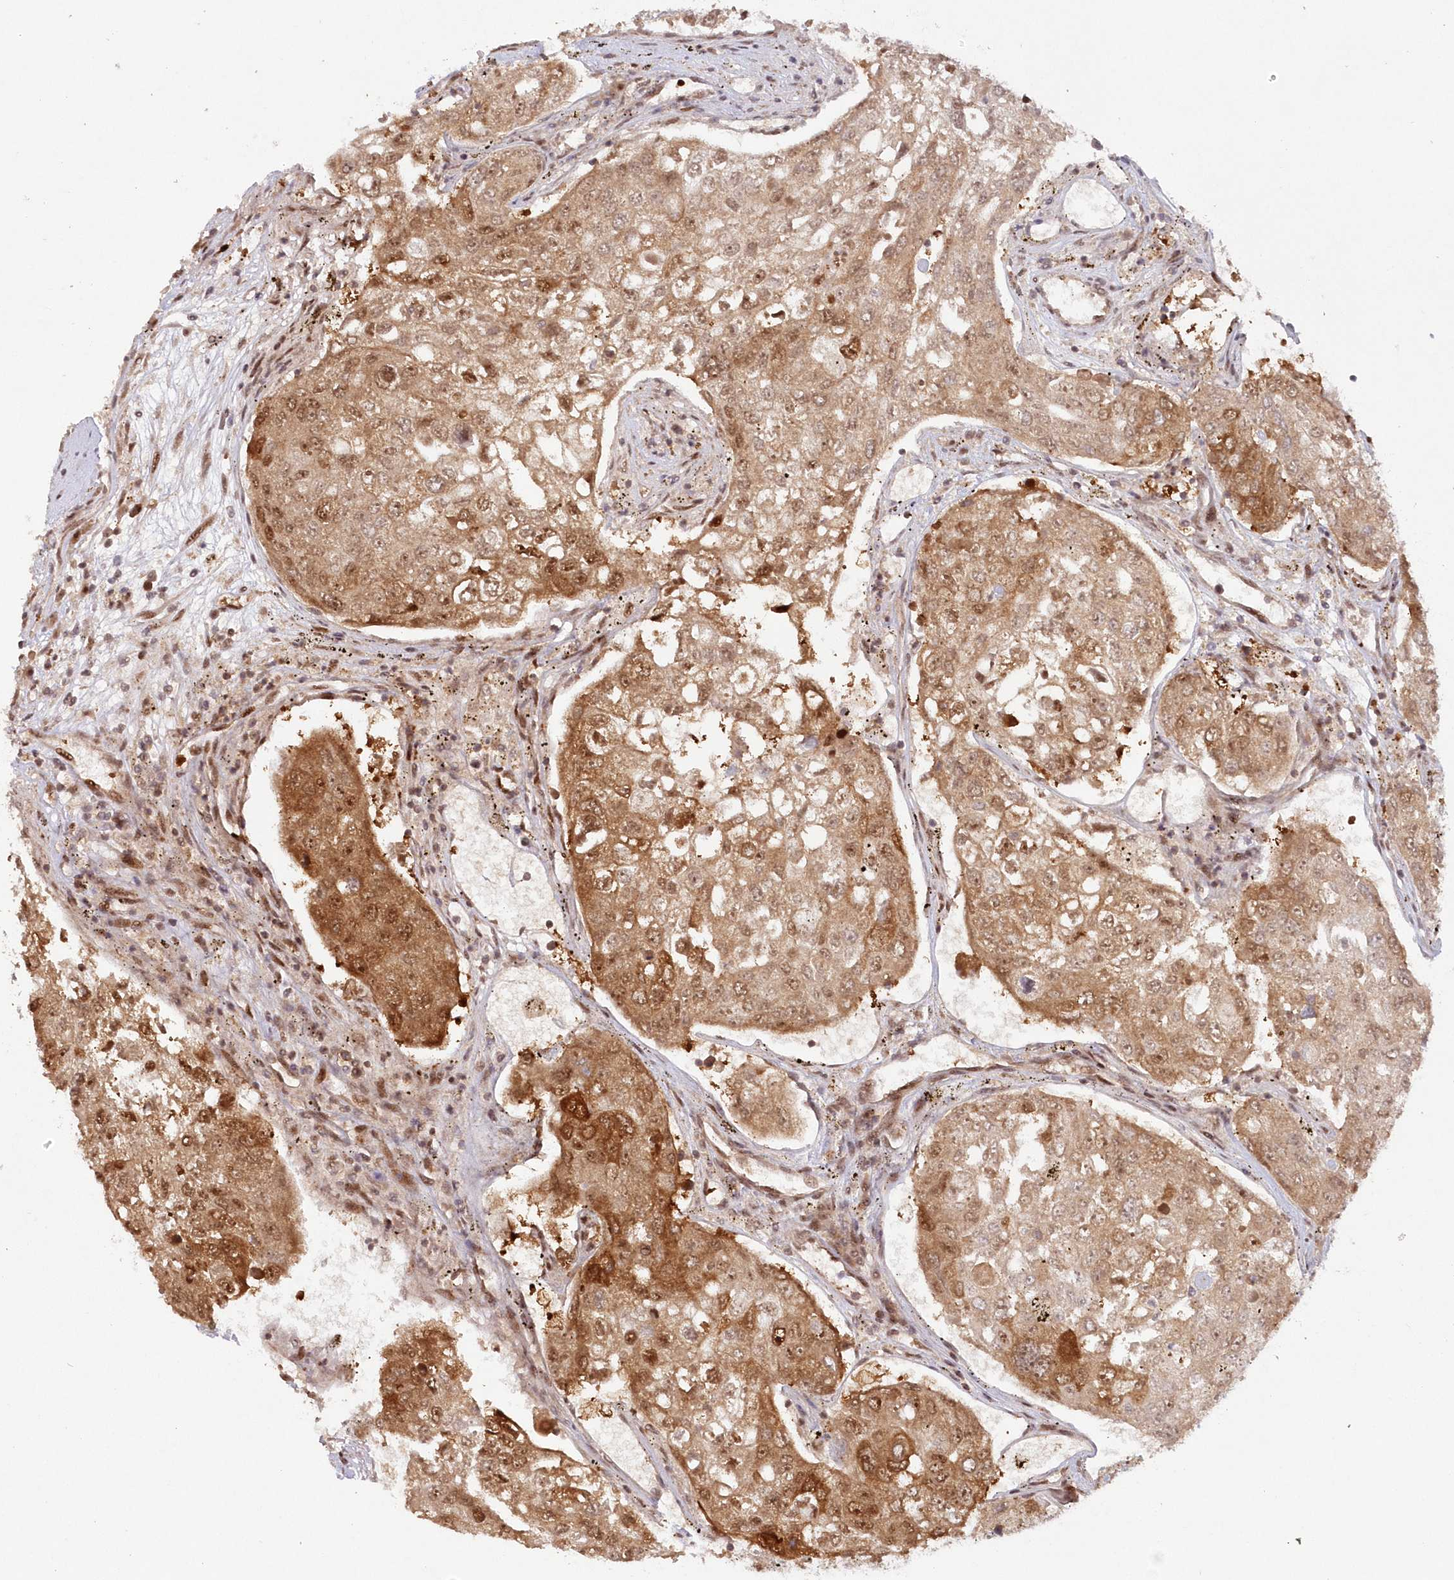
{"staining": {"intensity": "moderate", "quantity": ">75%", "location": "cytoplasmic/membranous,nuclear"}, "tissue": "urothelial cancer", "cell_type": "Tumor cells", "image_type": "cancer", "snomed": [{"axis": "morphology", "description": "Urothelial carcinoma, High grade"}, {"axis": "topography", "description": "Lymph node"}, {"axis": "topography", "description": "Urinary bladder"}], "caption": "Protein expression analysis of human high-grade urothelial carcinoma reveals moderate cytoplasmic/membranous and nuclear positivity in about >75% of tumor cells. (DAB (3,3'-diaminobenzidine) IHC, brown staining for protein, blue staining for nuclei).", "gene": "TOGARAM2", "patient": {"sex": "male", "age": 51}}